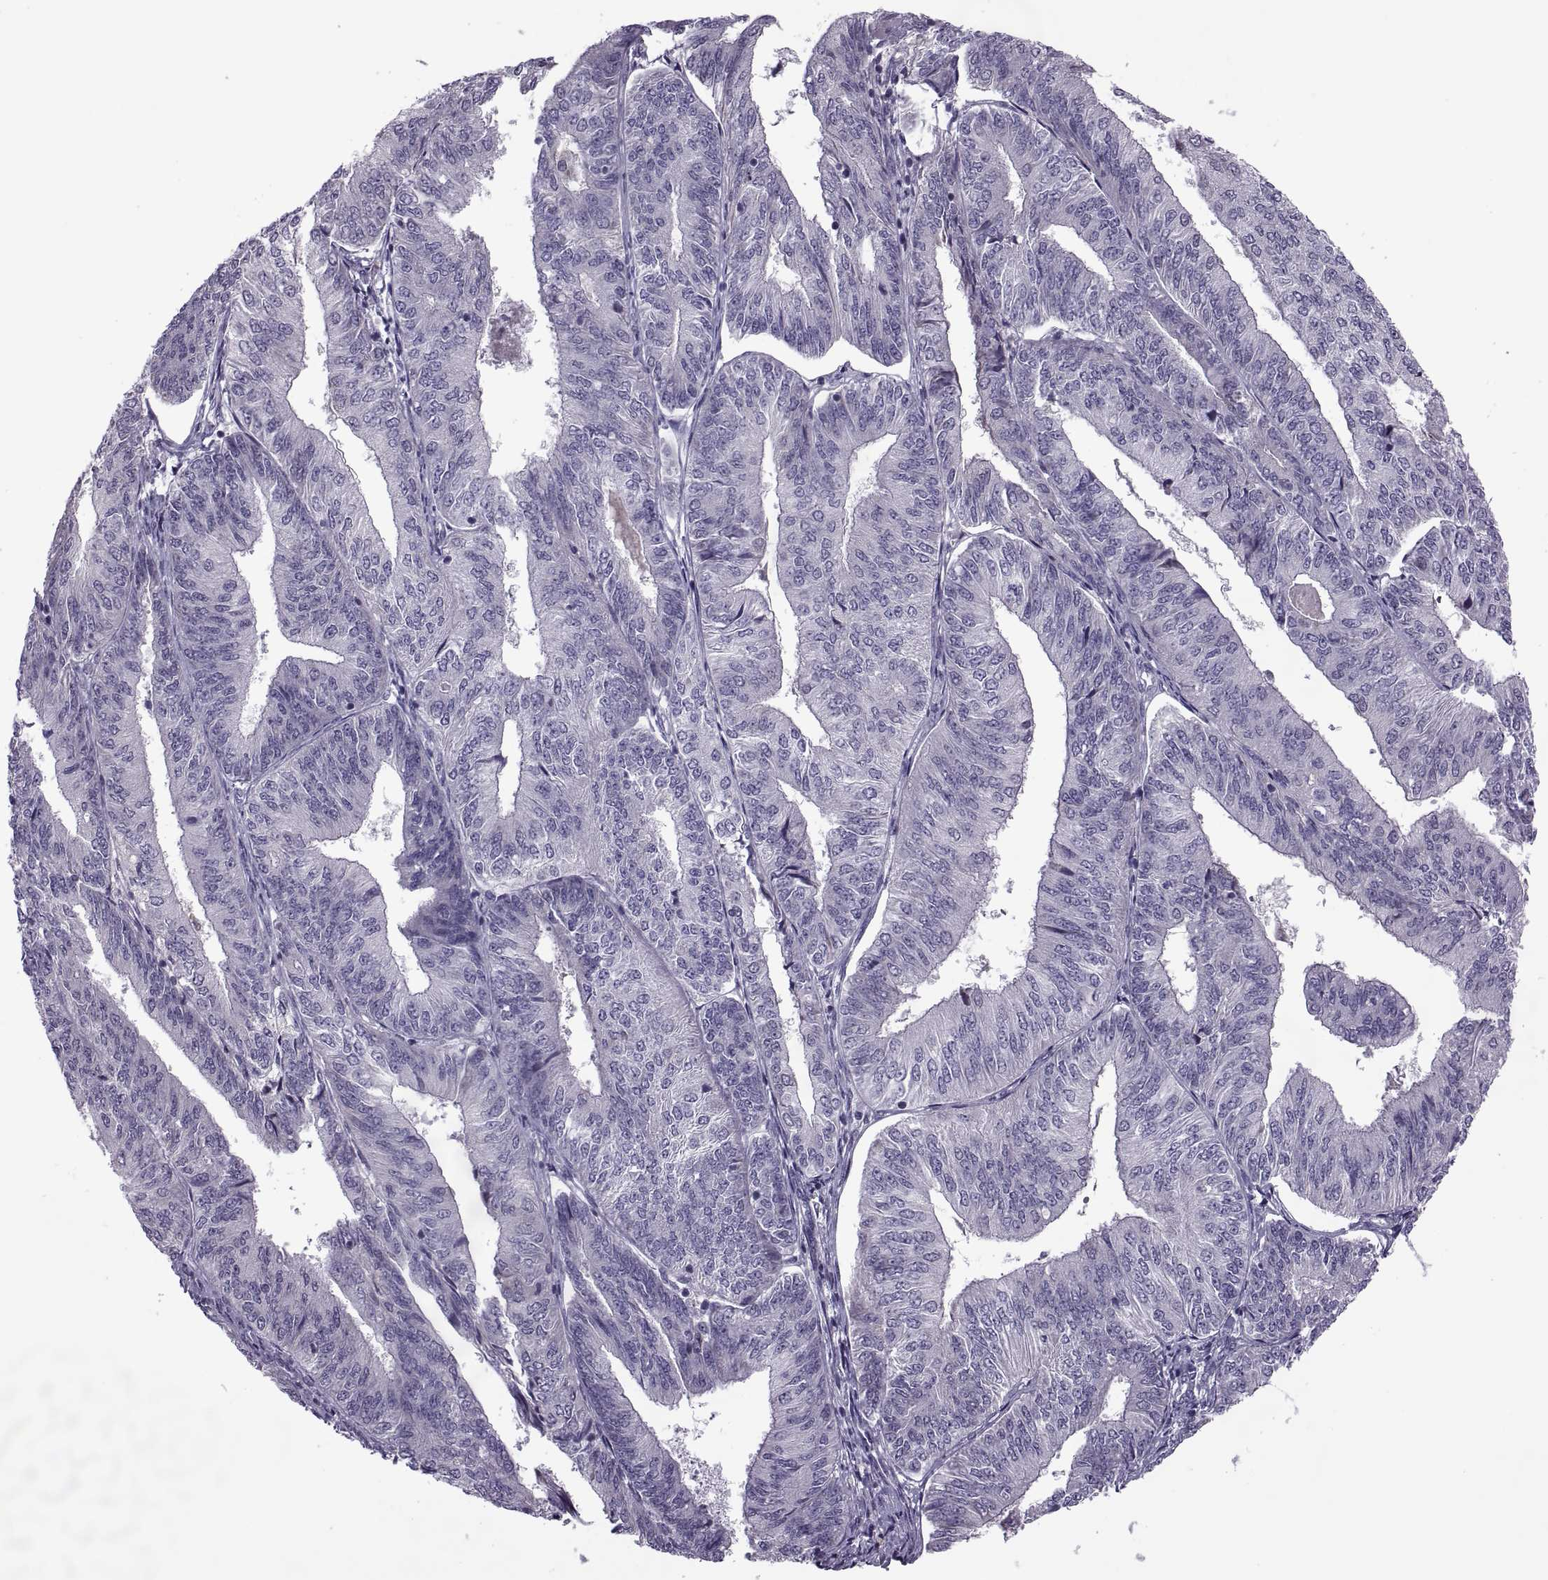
{"staining": {"intensity": "negative", "quantity": "none", "location": "none"}, "tissue": "endometrial cancer", "cell_type": "Tumor cells", "image_type": "cancer", "snomed": [{"axis": "morphology", "description": "Adenocarcinoma, NOS"}, {"axis": "topography", "description": "Endometrium"}], "caption": "Immunohistochemical staining of endometrial cancer exhibits no significant positivity in tumor cells. (Brightfield microscopy of DAB (3,3'-diaminobenzidine) immunohistochemistry (IHC) at high magnification).", "gene": "ODF3", "patient": {"sex": "female", "age": 58}}